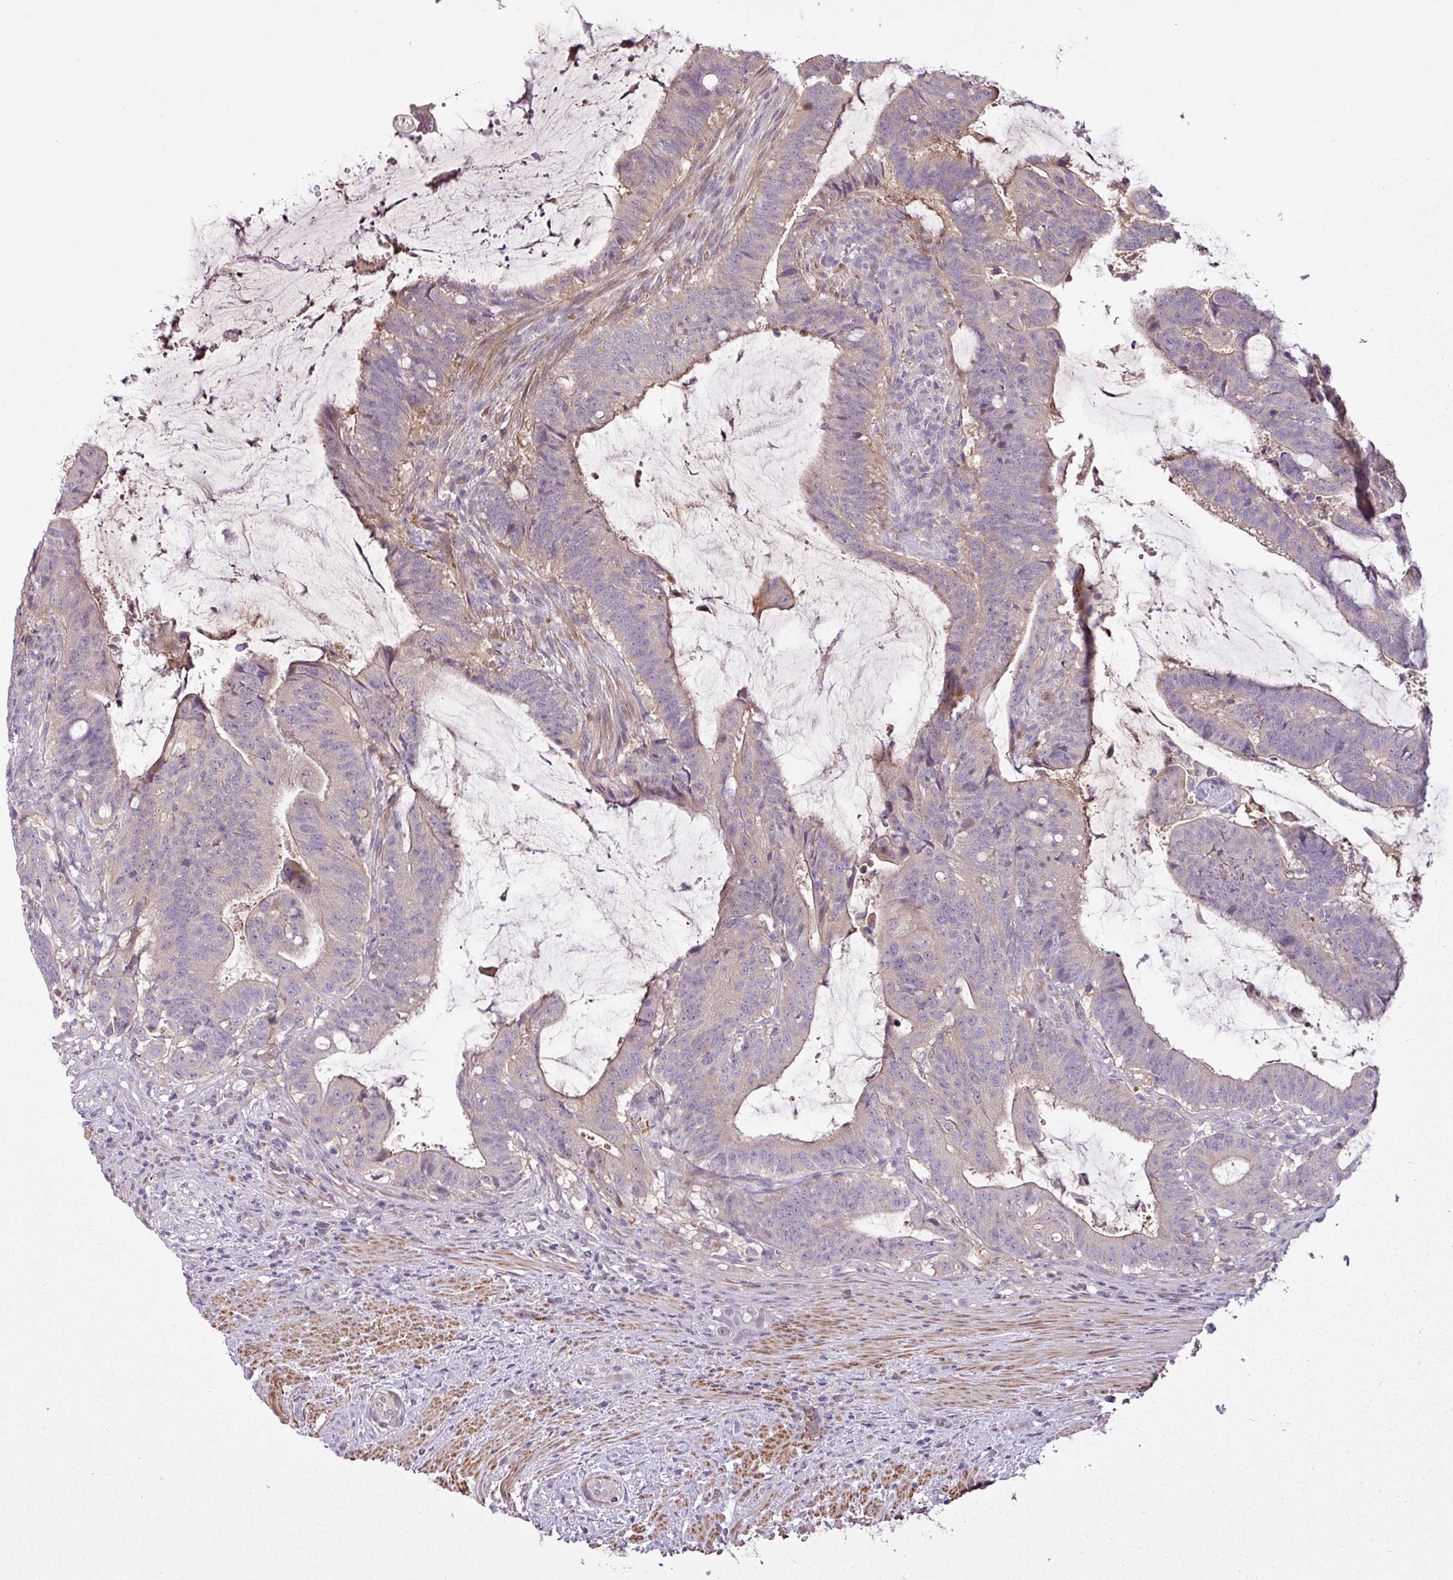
{"staining": {"intensity": "negative", "quantity": "none", "location": "none"}, "tissue": "colorectal cancer", "cell_type": "Tumor cells", "image_type": "cancer", "snomed": [{"axis": "morphology", "description": "Adenocarcinoma, NOS"}, {"axis": "topography", "description": "Colon"}], "caption": "Immunohistochemistry (IHC) of colorectal adenocarcinoma reveals no expression in tumor cells.", "gene": "NBEAL2", "patient": {"sex": "female", "age": 43}}